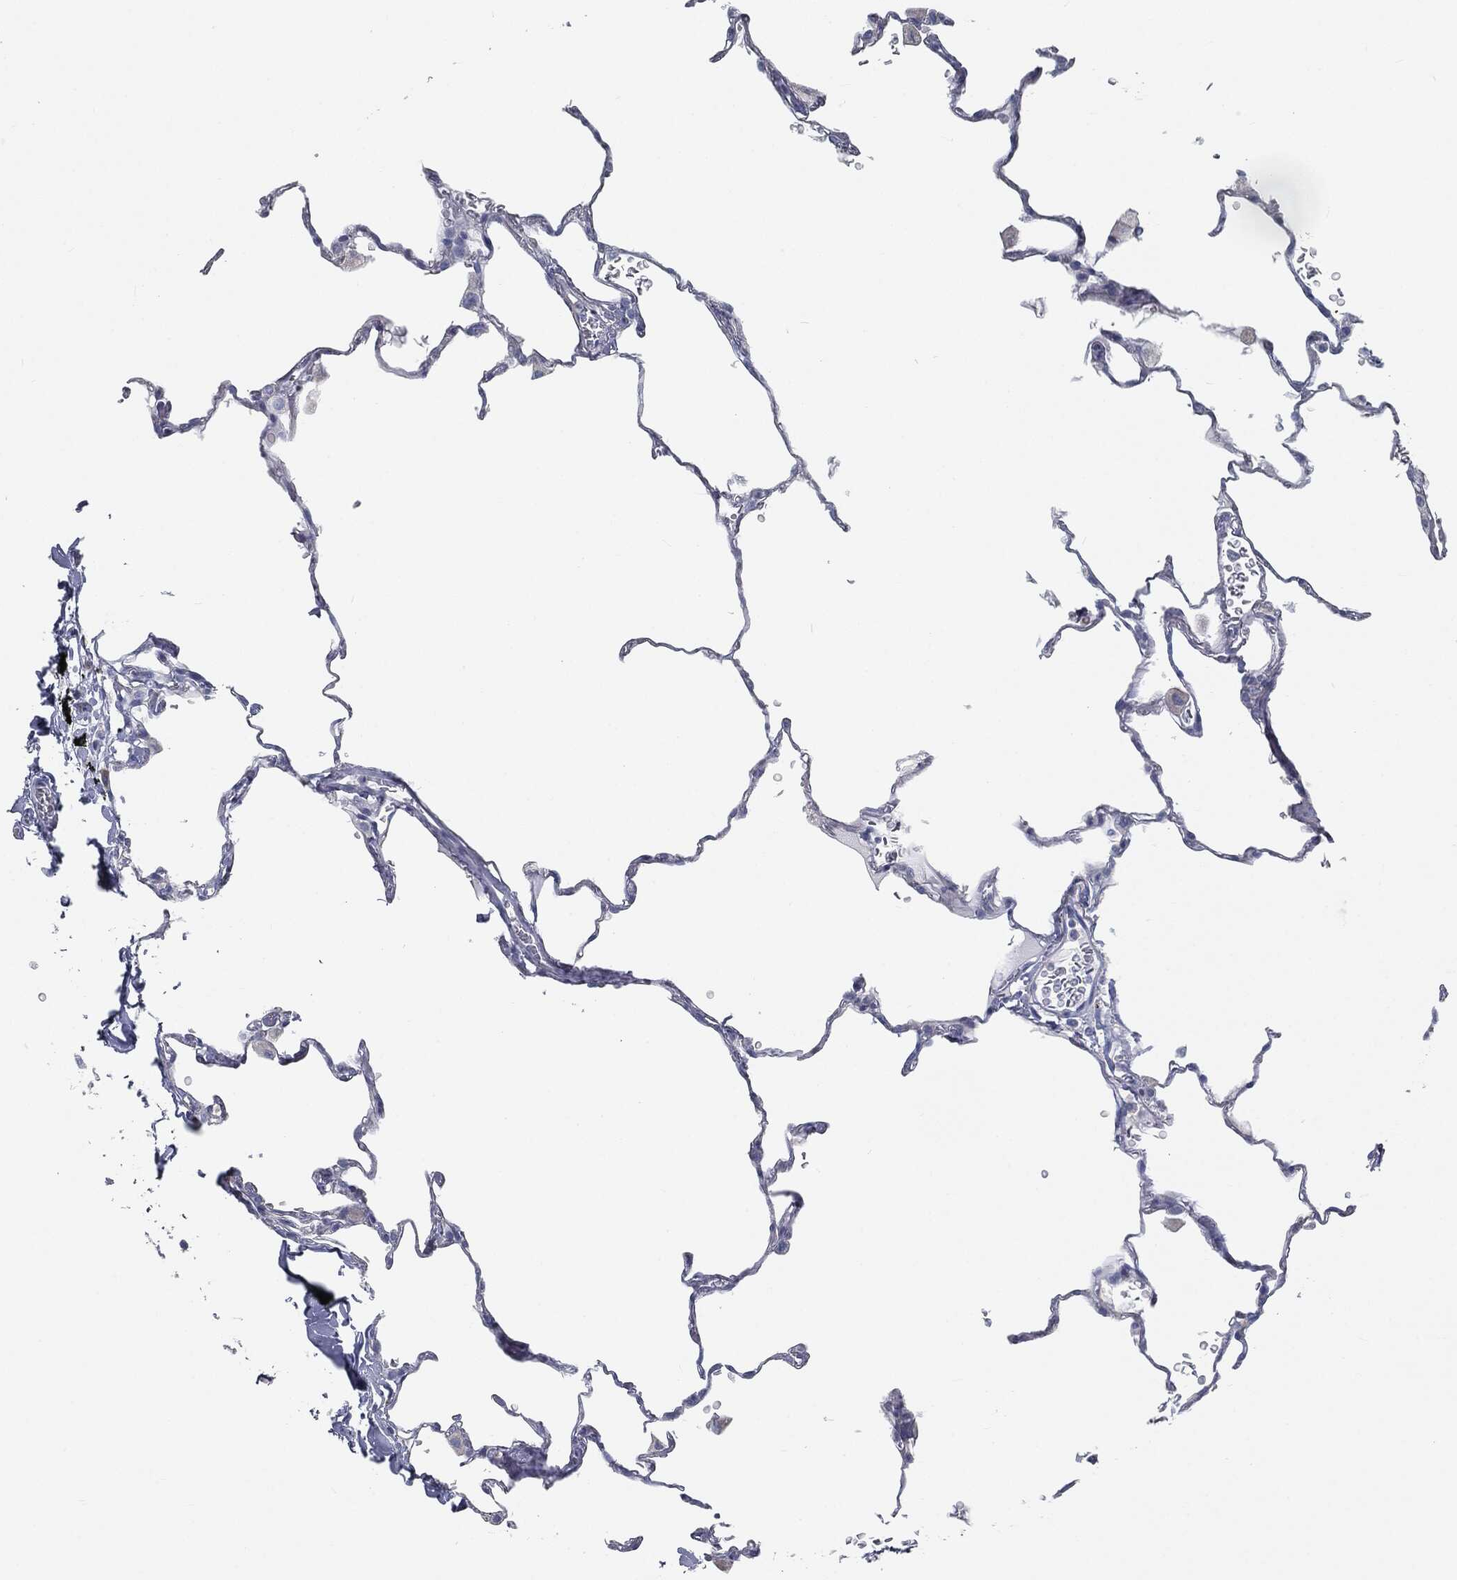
{"staining": {"intensity": "negative", "quantity": "none", "location": "none"}, "tissue": "lung", "cell_type": "Alveolar cells", "image_type": "normal", "snomed": [{"axis": "morphology", "description": "Normal tissue, NOS"}, {"axis": "morphology", "description": "Adenocarcinoma, metastatic, NOS"}, {"axis": "topography", "description": "Lung"}], "caption": "IHC photomicrograph of normal lung stained for a protein (brown), which demonstrates no expression in alveolar cells.", "gene": "CAV3", "patient": {"sex": "male", "age": 45}}